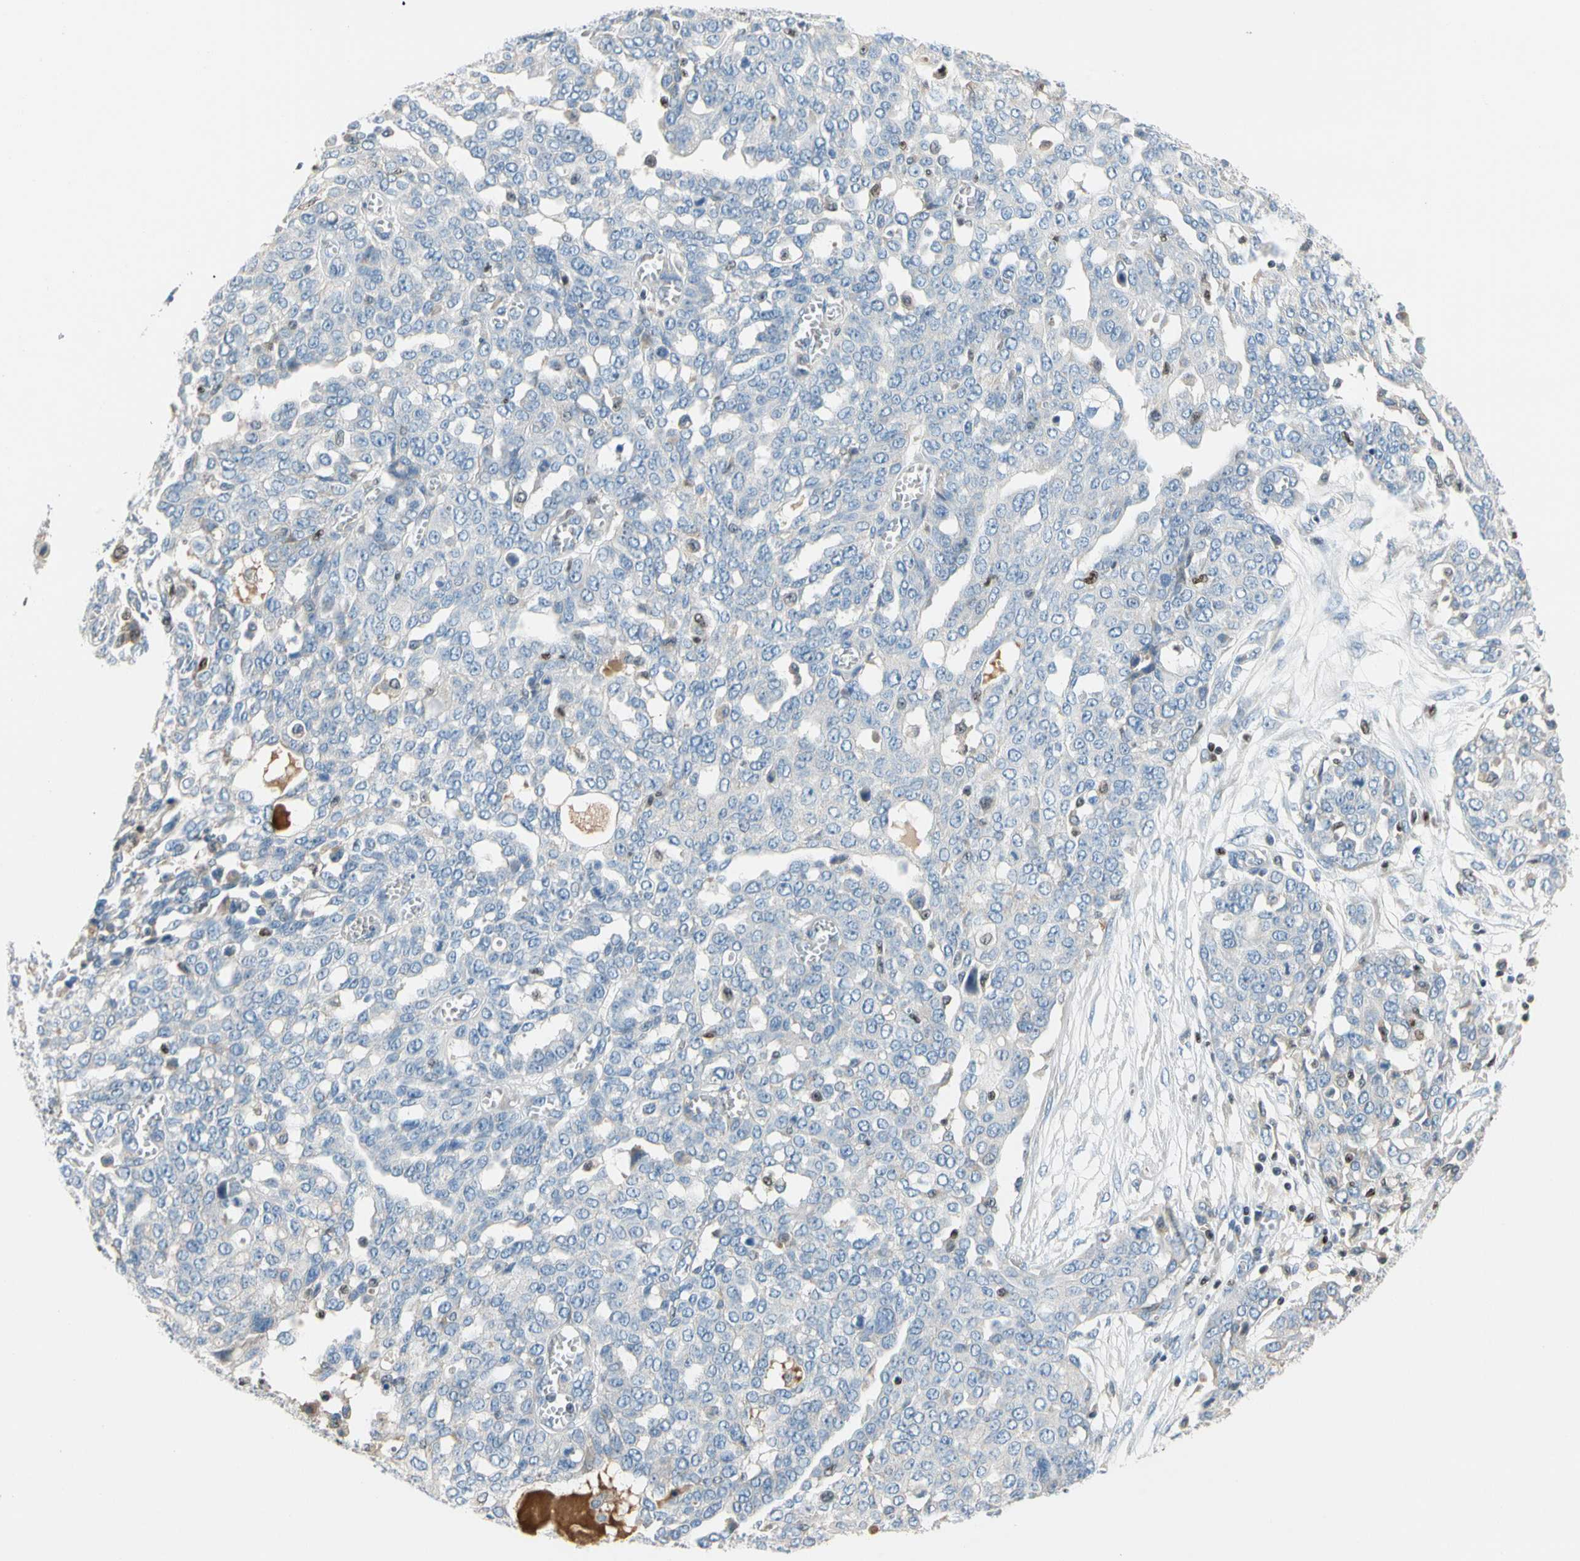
{"staining": {"intensity": "negative", "quantity": "none", "location": "none"}, "tissue": "ovarian cancer", "cell_type": "Tumor cells", "image_type": "cancer", "snomed": [{"axis": "morphology", "description": "Cystadenocarcinoma, serous, NOS"}, {"axis": "topography", "description": "Soft tissue"}, {"axis": "topography", "description": "Ovary"}], "caption": "An immunohistochemistry (IHC) photomicrograph of ovarian cancer is shown. There is no staining in tumor cells of ovarian cancer.", "gene": "SP140", "patient": {"sex": "female", "age": 57}}